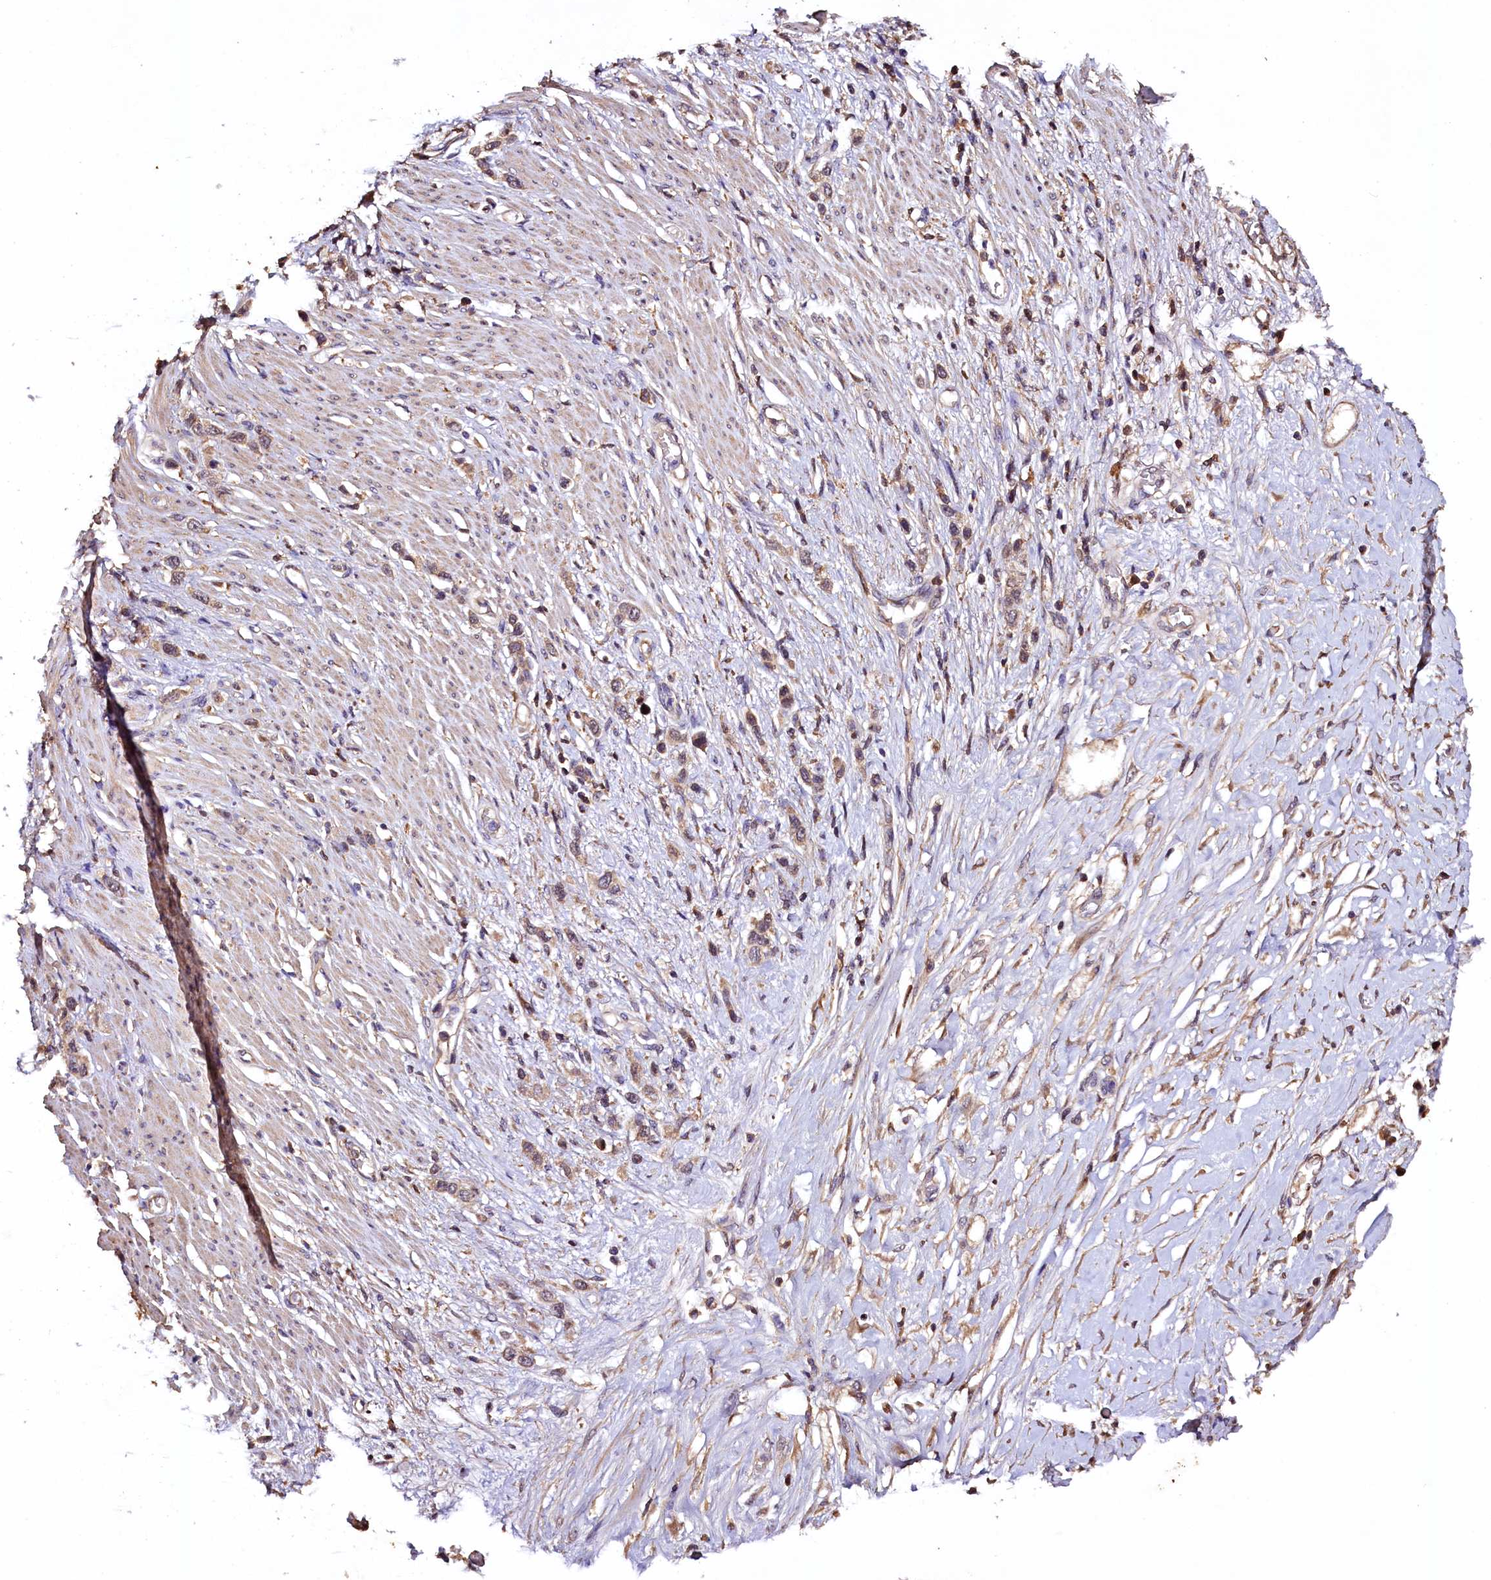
{"staining": {"intensity": "moderate", "quantity": ">75%", "location": "cytoplasmic/membranous"}, "tissue": "stomach cancer", "cell_type": "Tumor cells", "image_type": "cancer", "snomed": [{"axis": "morphology", "description": "Adenocarcinoma, NOS"}, {"axis": "morphology", "description": "Adenocarcinoma, High grade"}, {"axis": "topography", "description": "Stomach, upper"}, {"axis": "topography", "description": "Stomach, lower"}], "caption": "Stomach cancer (adenocarcinoma) stained for a protein (brown) shows moderate cytoplasmic/membranous positive expression in approximately >75% of tumor cells.", "gene": "PLXNB1", "patient": {"sex": "female", "age": 65}}